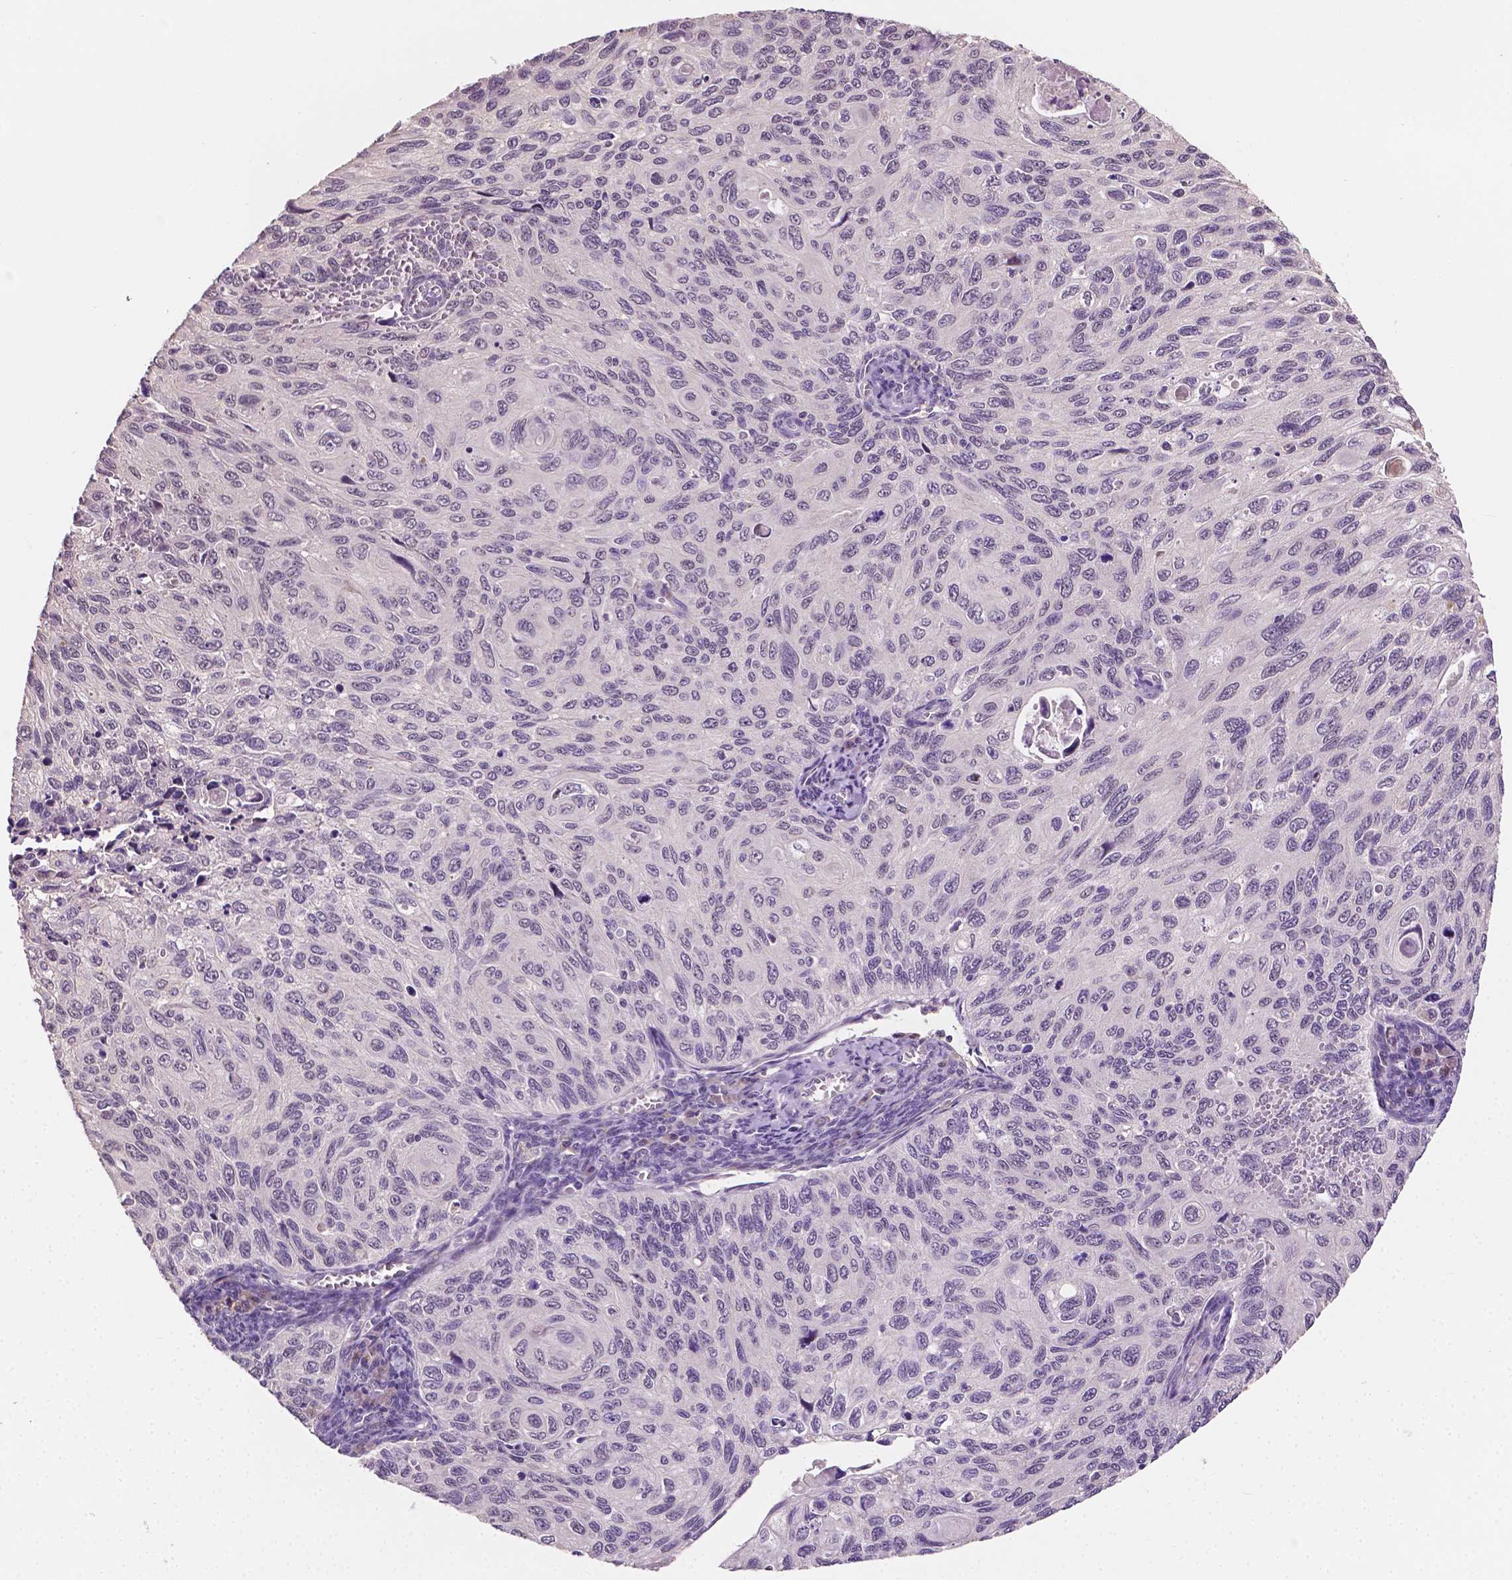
{"staining": {"intensity": "negative", "quantity": "none", "location": "none"}, "tissue": "cervical cancer", "cell_type": "Tumor cells", "image_type": "cancer", "snomed": [{"axis": "morphology", "description": "Squamous cell carcinoma, NOS"}, {"axis": "topography", "description": "Cervix"}], "caption": "IHC image of cervical cancer (squamous cell carcinoma) stained for a protein (brown), which reveals no positivity in tumor cells.", "gene": "MROH6", "patient": {"sex": "female", "age": 70}}